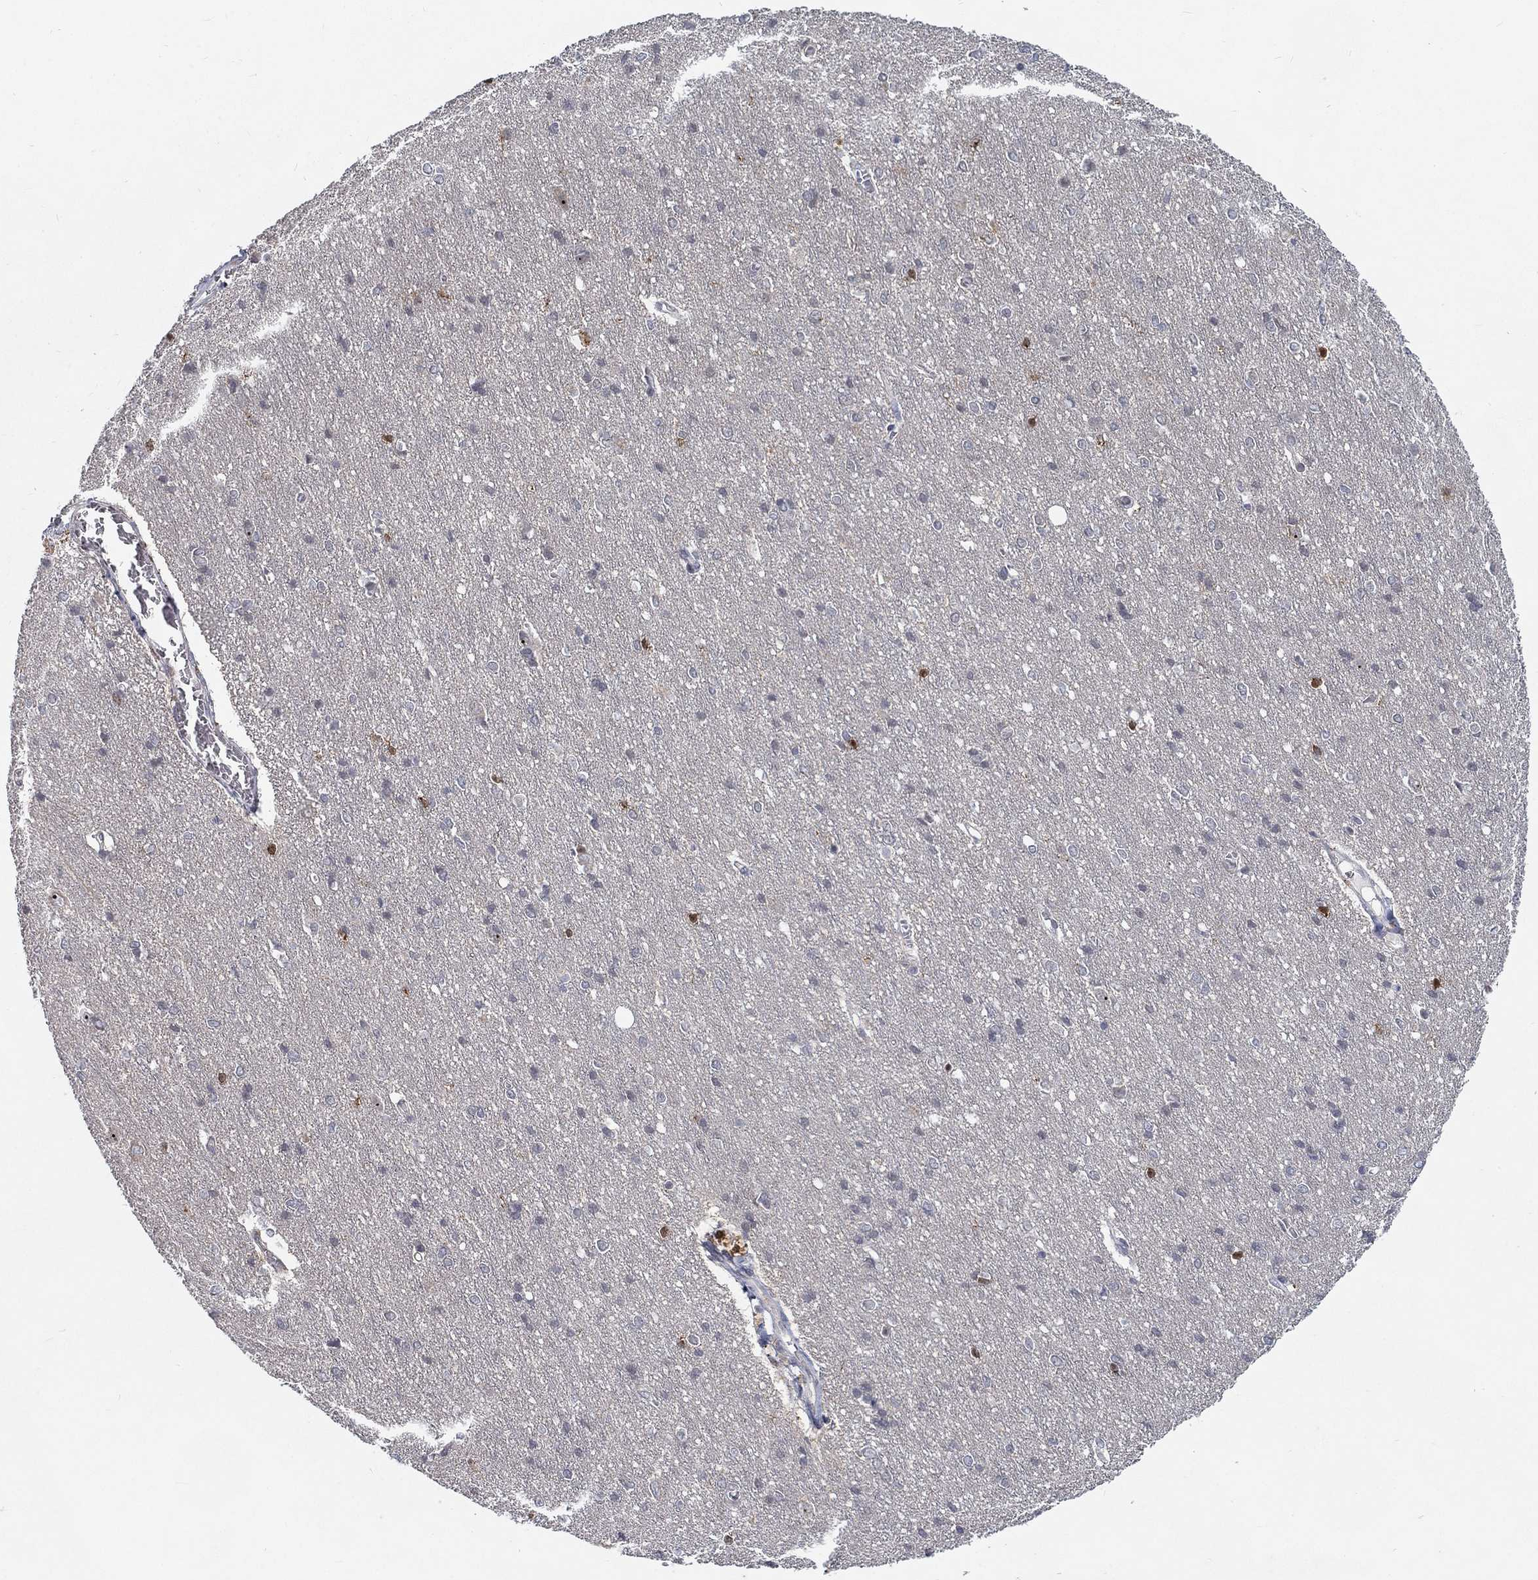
{"staining": {"intensity": "negative", "quantity": "none", "location": "none"}, "tissue": "cerebral cortex", "cell_type": "Endothelial cells", "image_type": "normal", "snomed": [{"axis": "morphology", "description": "Normal tissue, NOS"}, {"axis": "topography", "description": "Cerebral cortex"}], "caption": "The immunohistochemistry (IHC) photomicrograph has no significant expression in endothelial cells of cerebral cortex. (DAB (3,3'-diaminobenzidine) IHC visualized using brightfield microscopy, high magnification).", "gene": "MTSS2", "patient": {"sex": "male", "age": 37}}